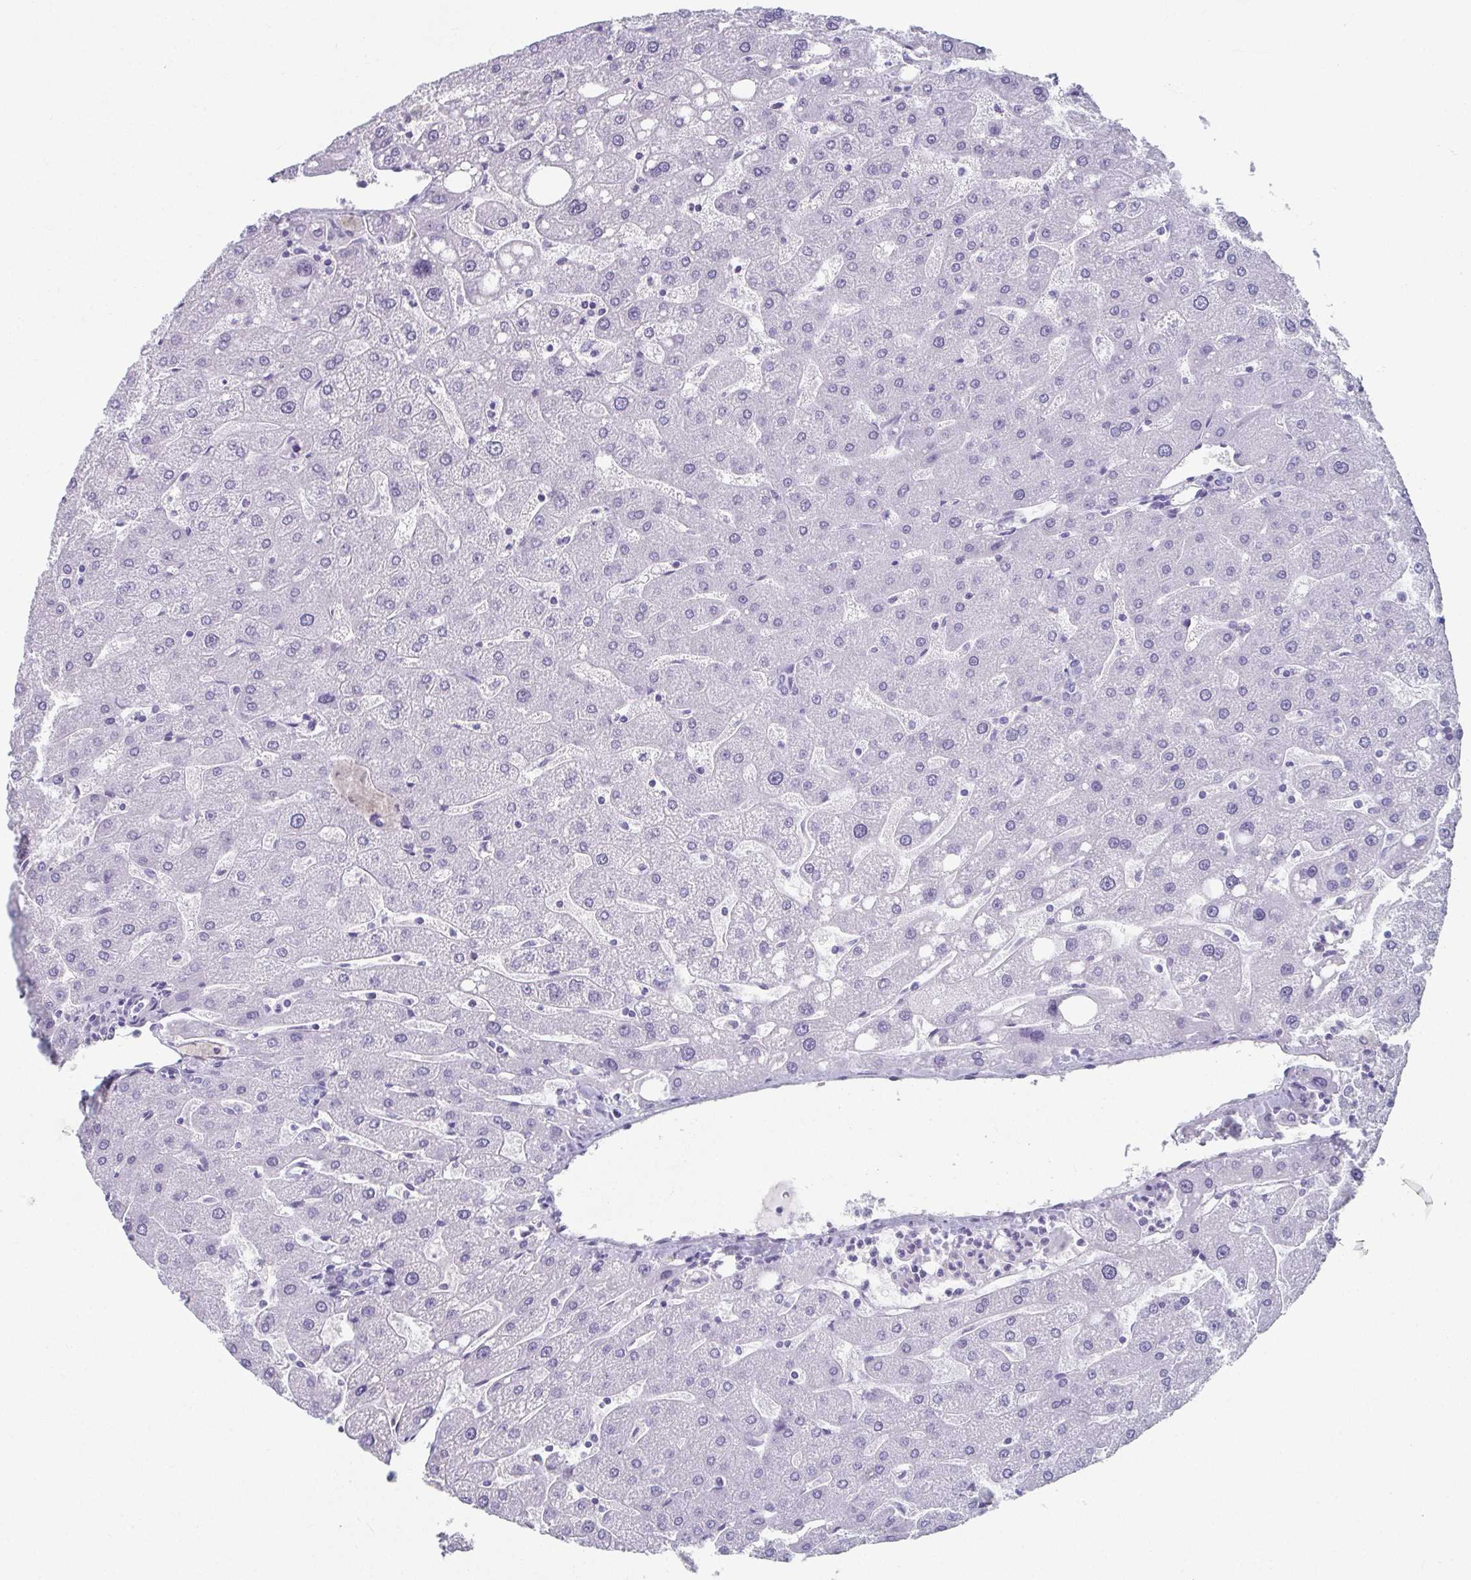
{"staining": {"intensity": "negative", "quantity": "none", "location": "none"}, "tissue": "liver", "cell_type": "Cholangiocytes", "image_type": "normal", "snomed": [{"axis": "morphology", "description": "Normal tissue, NOS"}, {"axis": "topography", "description": "Liver"}], "caption": "IHC of normal liver reveals no staining in cholangiocytes.", "gene": "GHRL", "patient": {"sex": "male", "age": 67}}